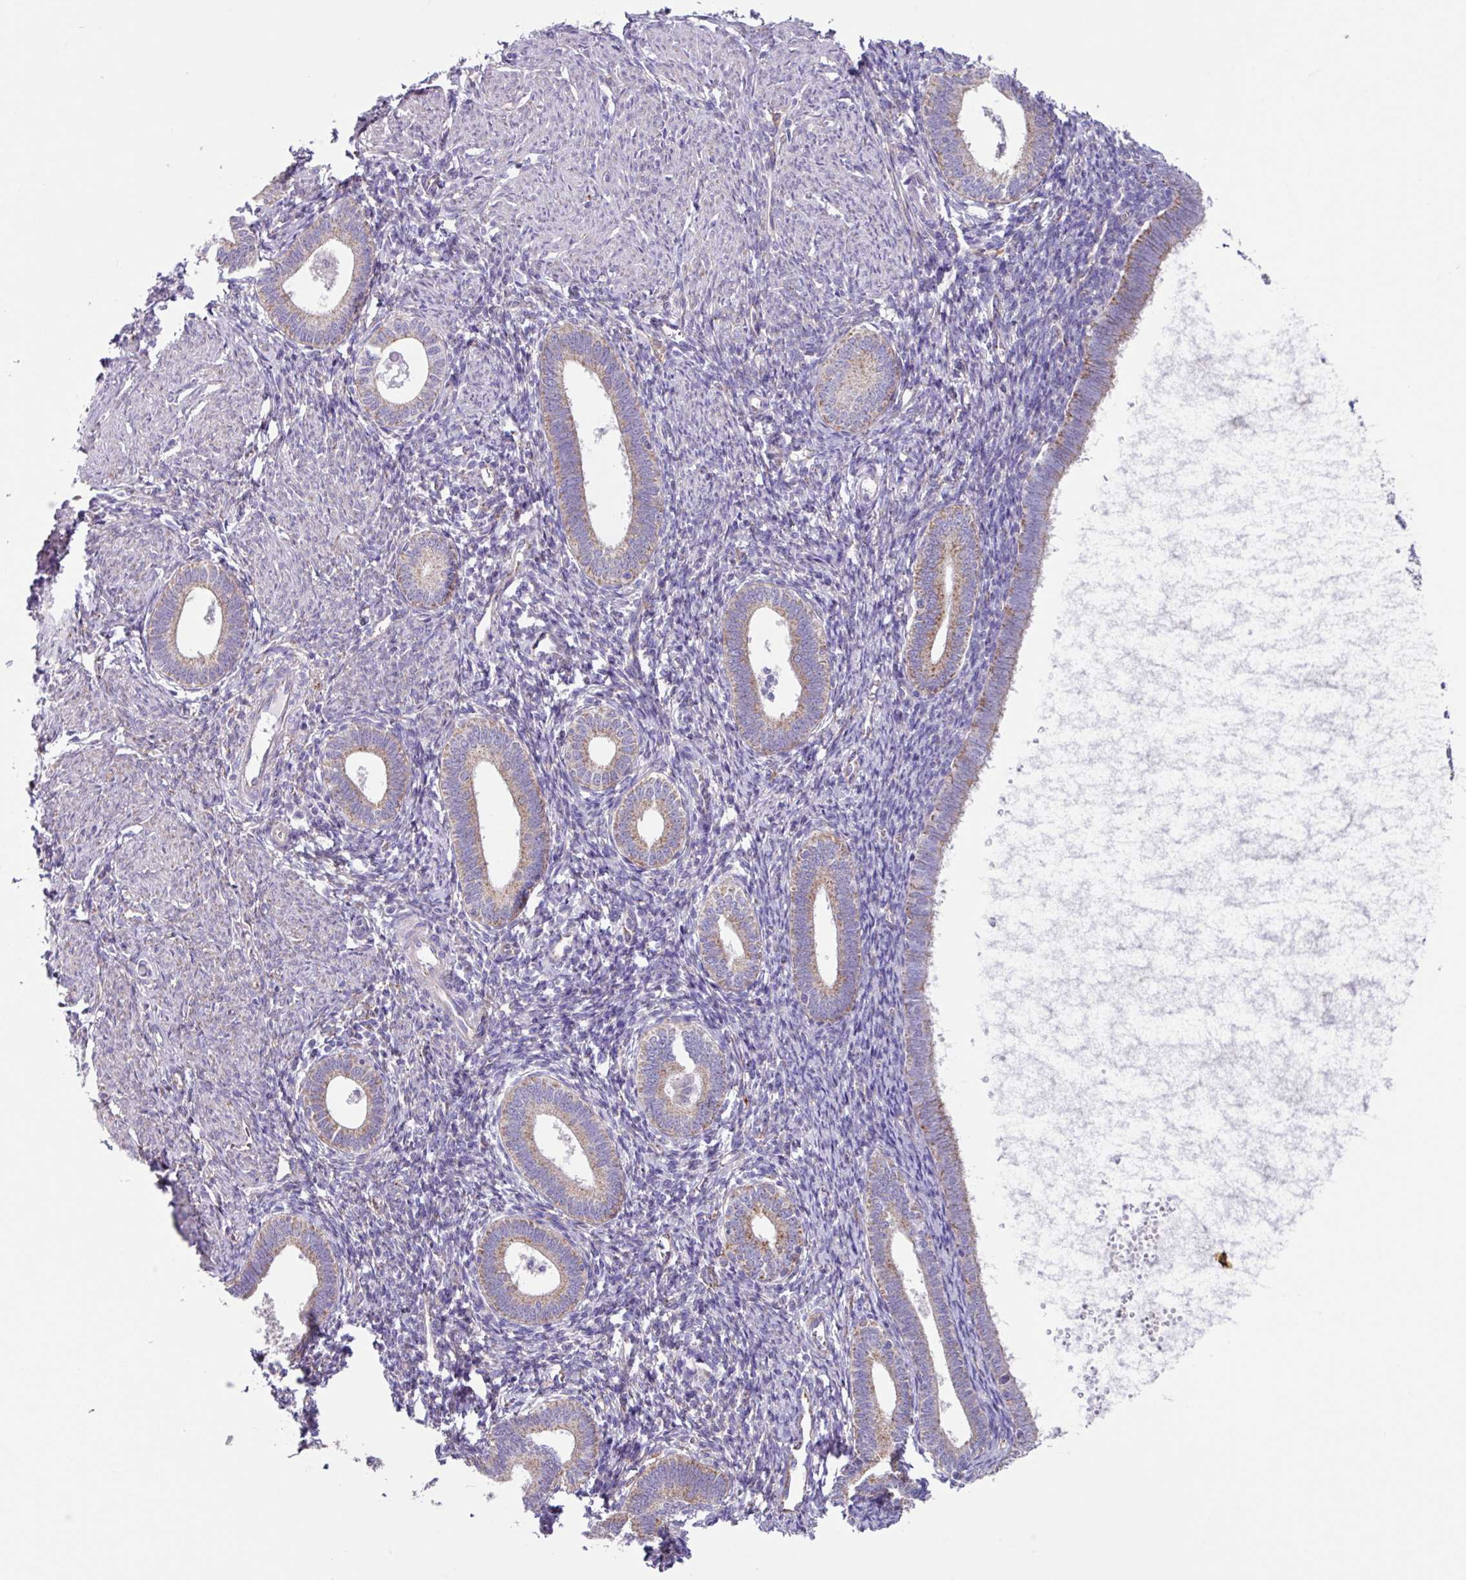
{"staining": {"intensity": "weak", "quantity": "25%-75%", "location": "cytoplasmic/membranous"}, "tissue": "endometrium", "cell_type": "Cells in endometrial stroma", "image_type": "normal", "snomed": [{"axis": "morphology", "description": "Normal tissue, NOS"}, {"axis": "topography", "description": "Endometrium"}], "caption": "A high-resolution image shows IHC staining of normal endometrium, which demonstrates weak cytoplasmic/membranous expression in approximately 25%-75% of cells in endometrial stroma. (Stains: DAB in brown, nuclei in blue, Microscopy: brightfield microscopy at high magnification).", "gene": "OTULIN", "patient": {"sex": "female", "age": 41}}